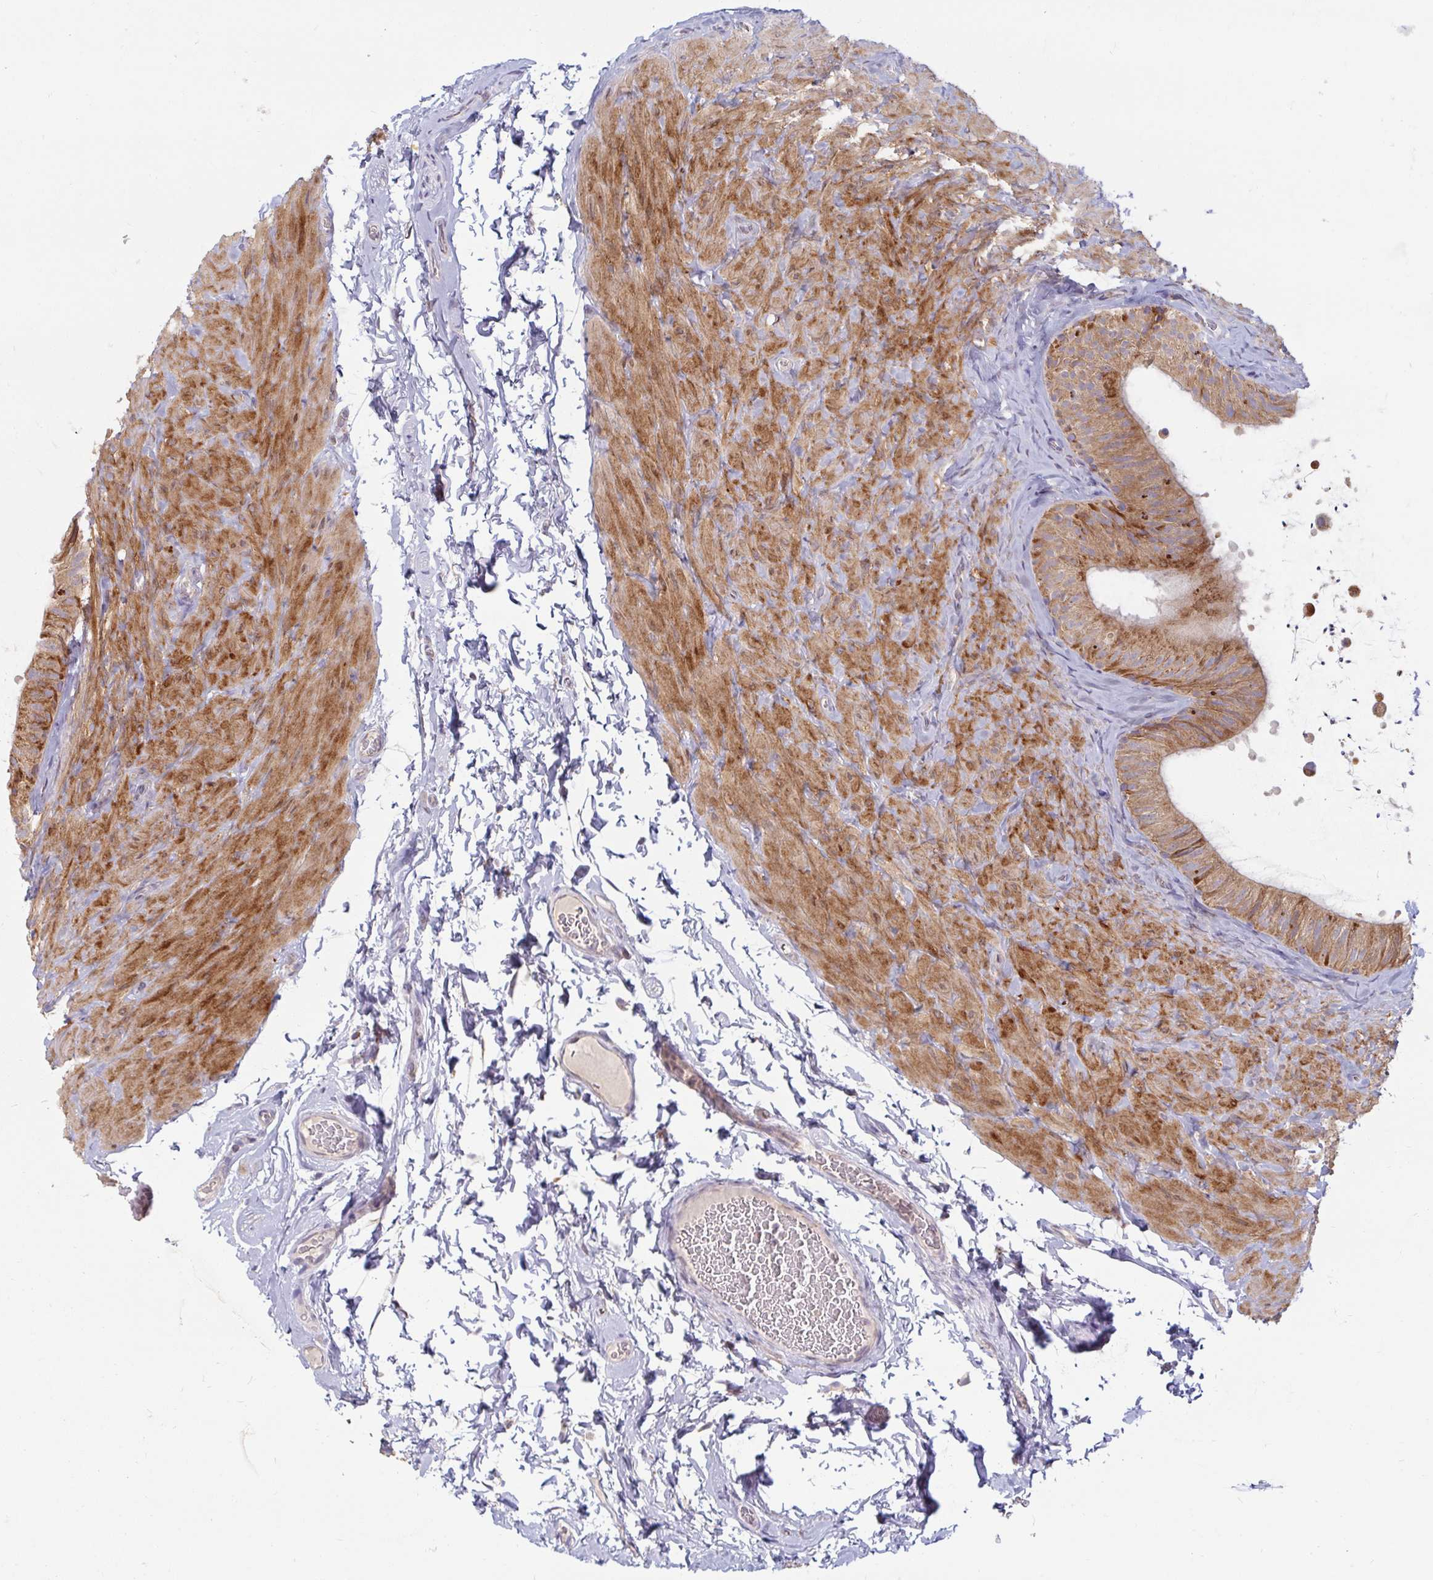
{"staining": {"intensity": "moderate", "quantity": ">75%", "location": "cytoplasmic/membranous"}, "tissue": "epididymis", "cell_type": "Glandular cells", "image_type": "normal", "snomed": [{"axis": "morphology", "description": "Normal tissue, NOS"}, {"axis": "topography", "description": "Epididymis, spermatic cord, NOS"}, {"axis": "topography", "description": "Epididymis"}], "caption": "A photomicrograph of epididymis stained for a protein exhibits moderate cytoplasmic/membranous brown staining in glandular cells. Ihc stains the protein of interest in brown and the nuclei are stained blue.", "gene": "SKP2", "patient": {"sex": "male", "age": 31}}